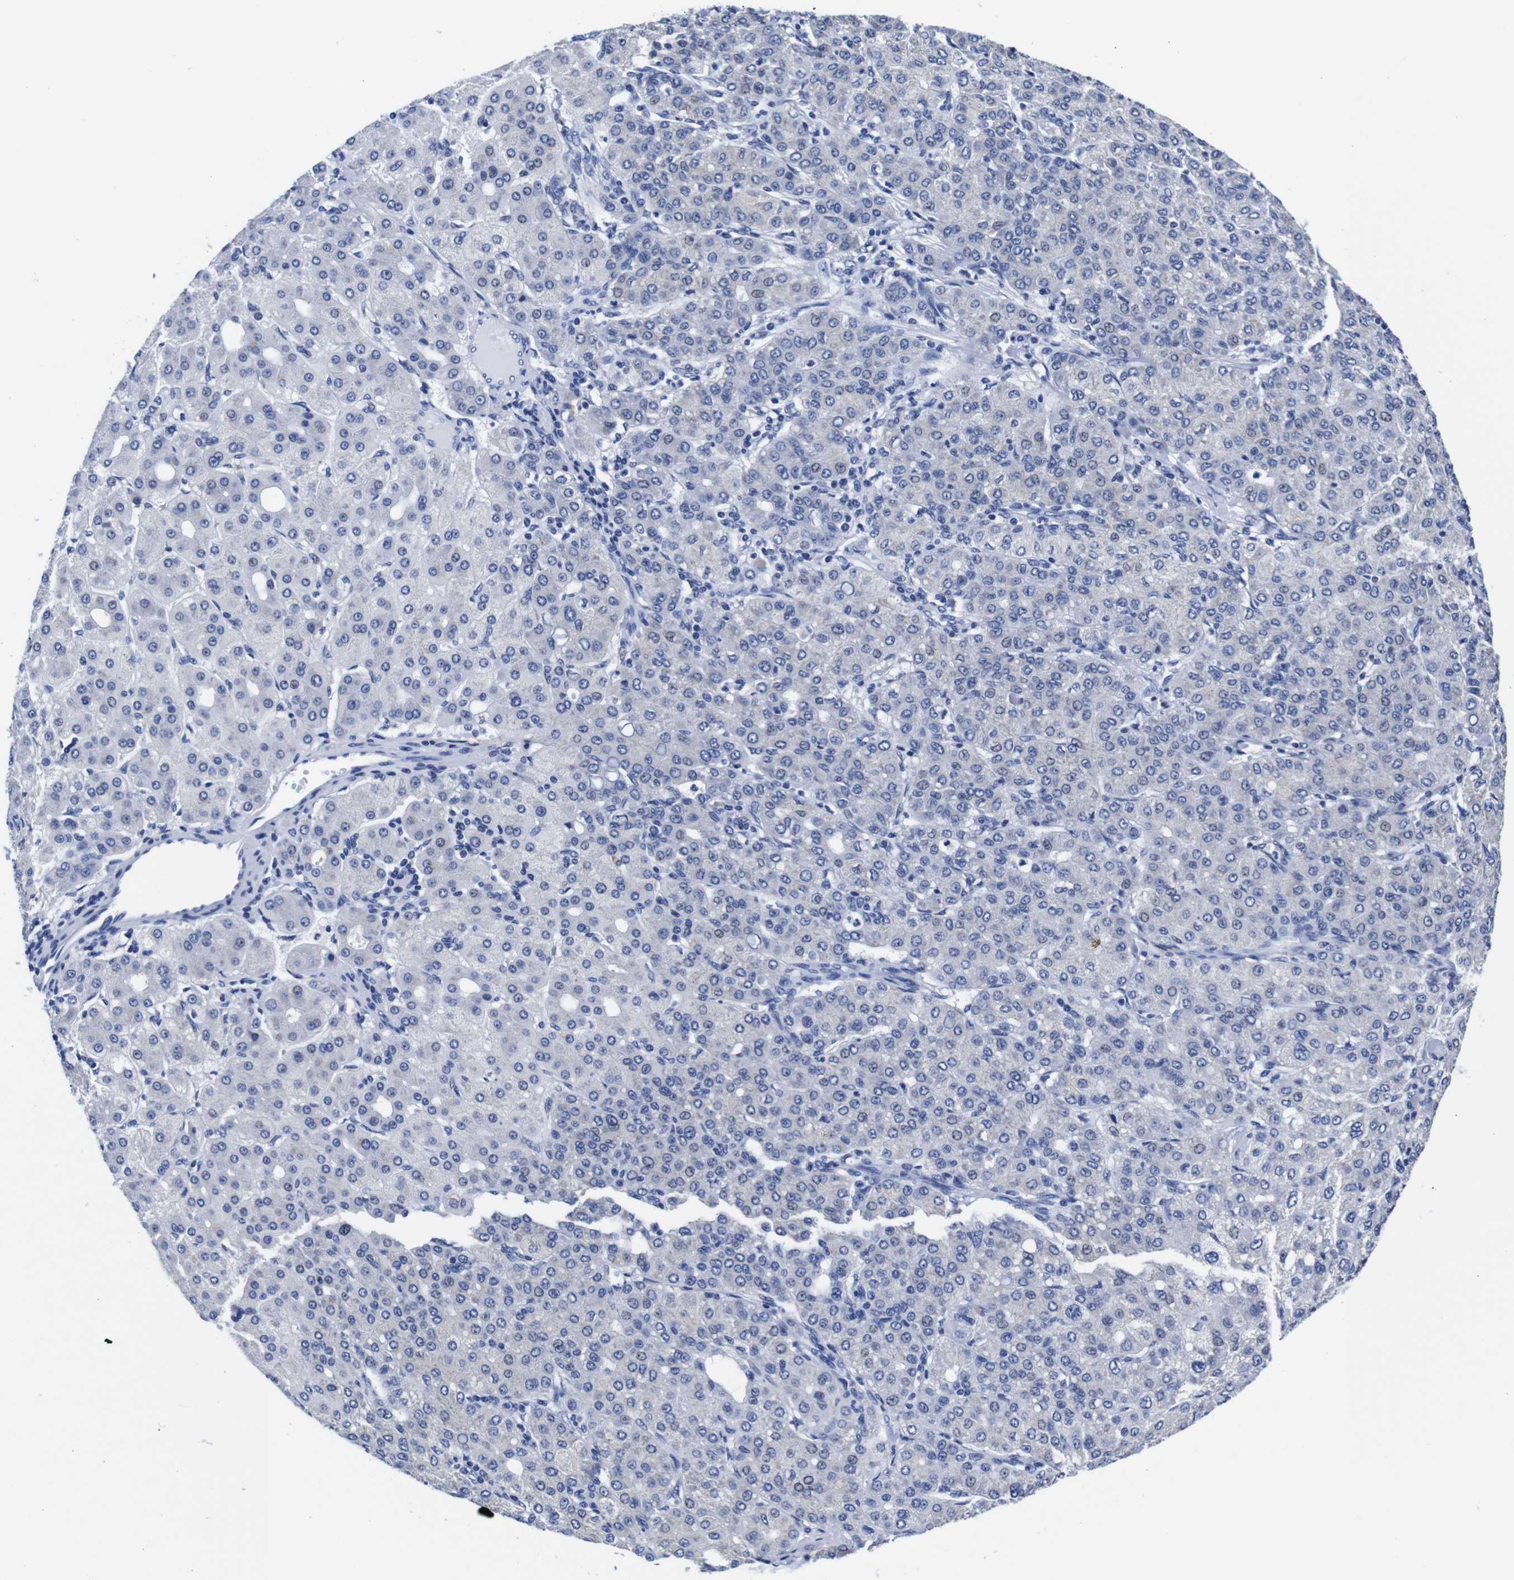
{"staining": {"intensity": "negative", "quantity": "none", "location": "none"}, "tissue": "liver cancer", "cell_type": "Tumor cells", "image_type": "cancer", "snomed": [{"axis": "morphology", "description": "Carcinoma, Hepatocellular, NOS"}, {"axis": "topography", "description": "Liver"}], "caption": "DAB immunohistochemical staining of human liver hepatocellular carcinoma exhibits no significant staining in tumor cells.", "gene": "CLEC4G", "patient": {"sex": "male", "age": 65}}